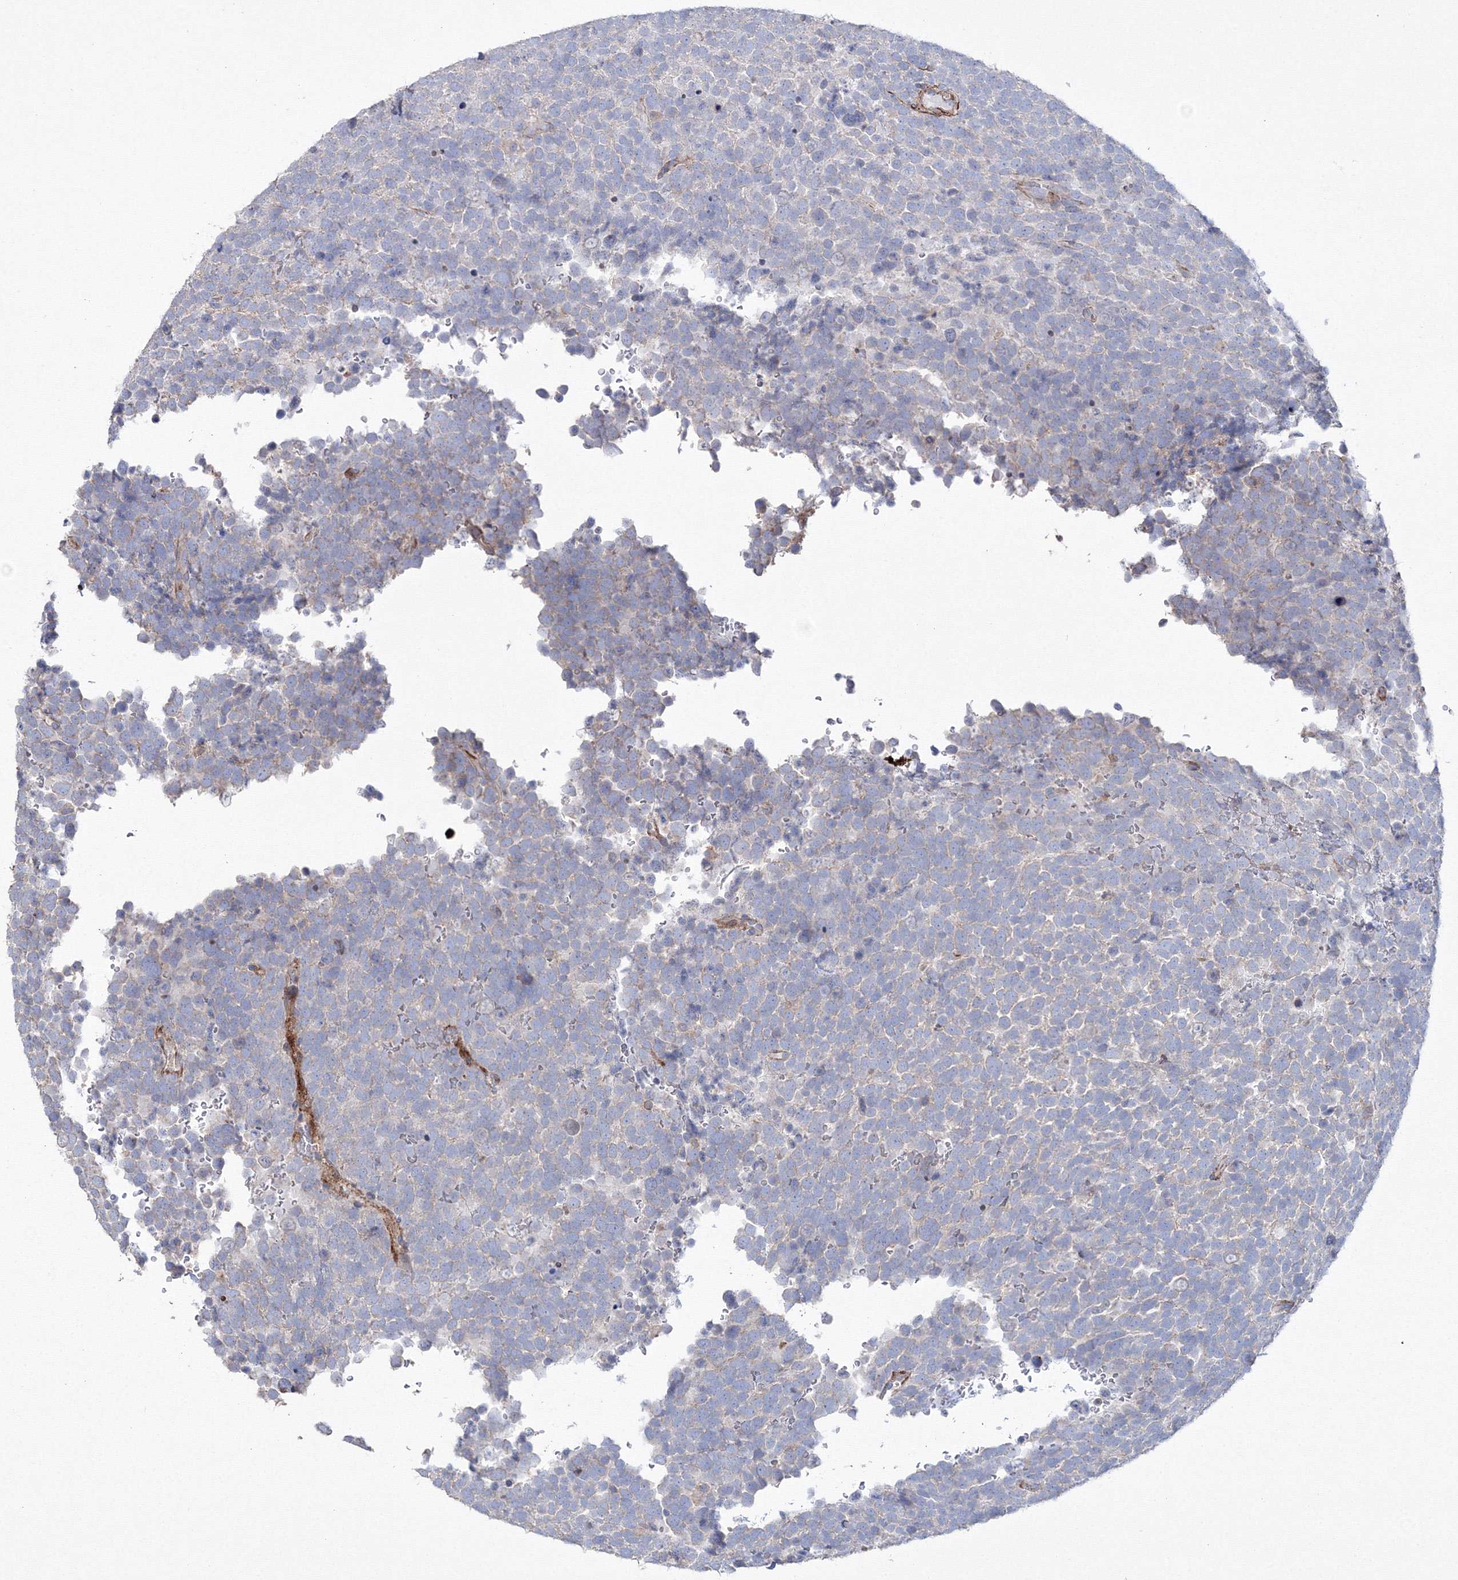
{"staining": {"intensity": "negative", "quantity": "none", "location": "none"}, "tissue": "urothelial cancer", "cell_type": "Tumor cells", "image_type": "cancer", "snomed": [{"axis": "morphology", "description": "Urothelial carcinoma, High grade"}, {"axis": "topography", "description": "Urinary bladder"}], "caption": "Urothelial cancer was stained to show a protein in brown. There is no significant staining in tumor cells.", "gene": "GPR82", "patient": {"sex": "female", "age": 82}}